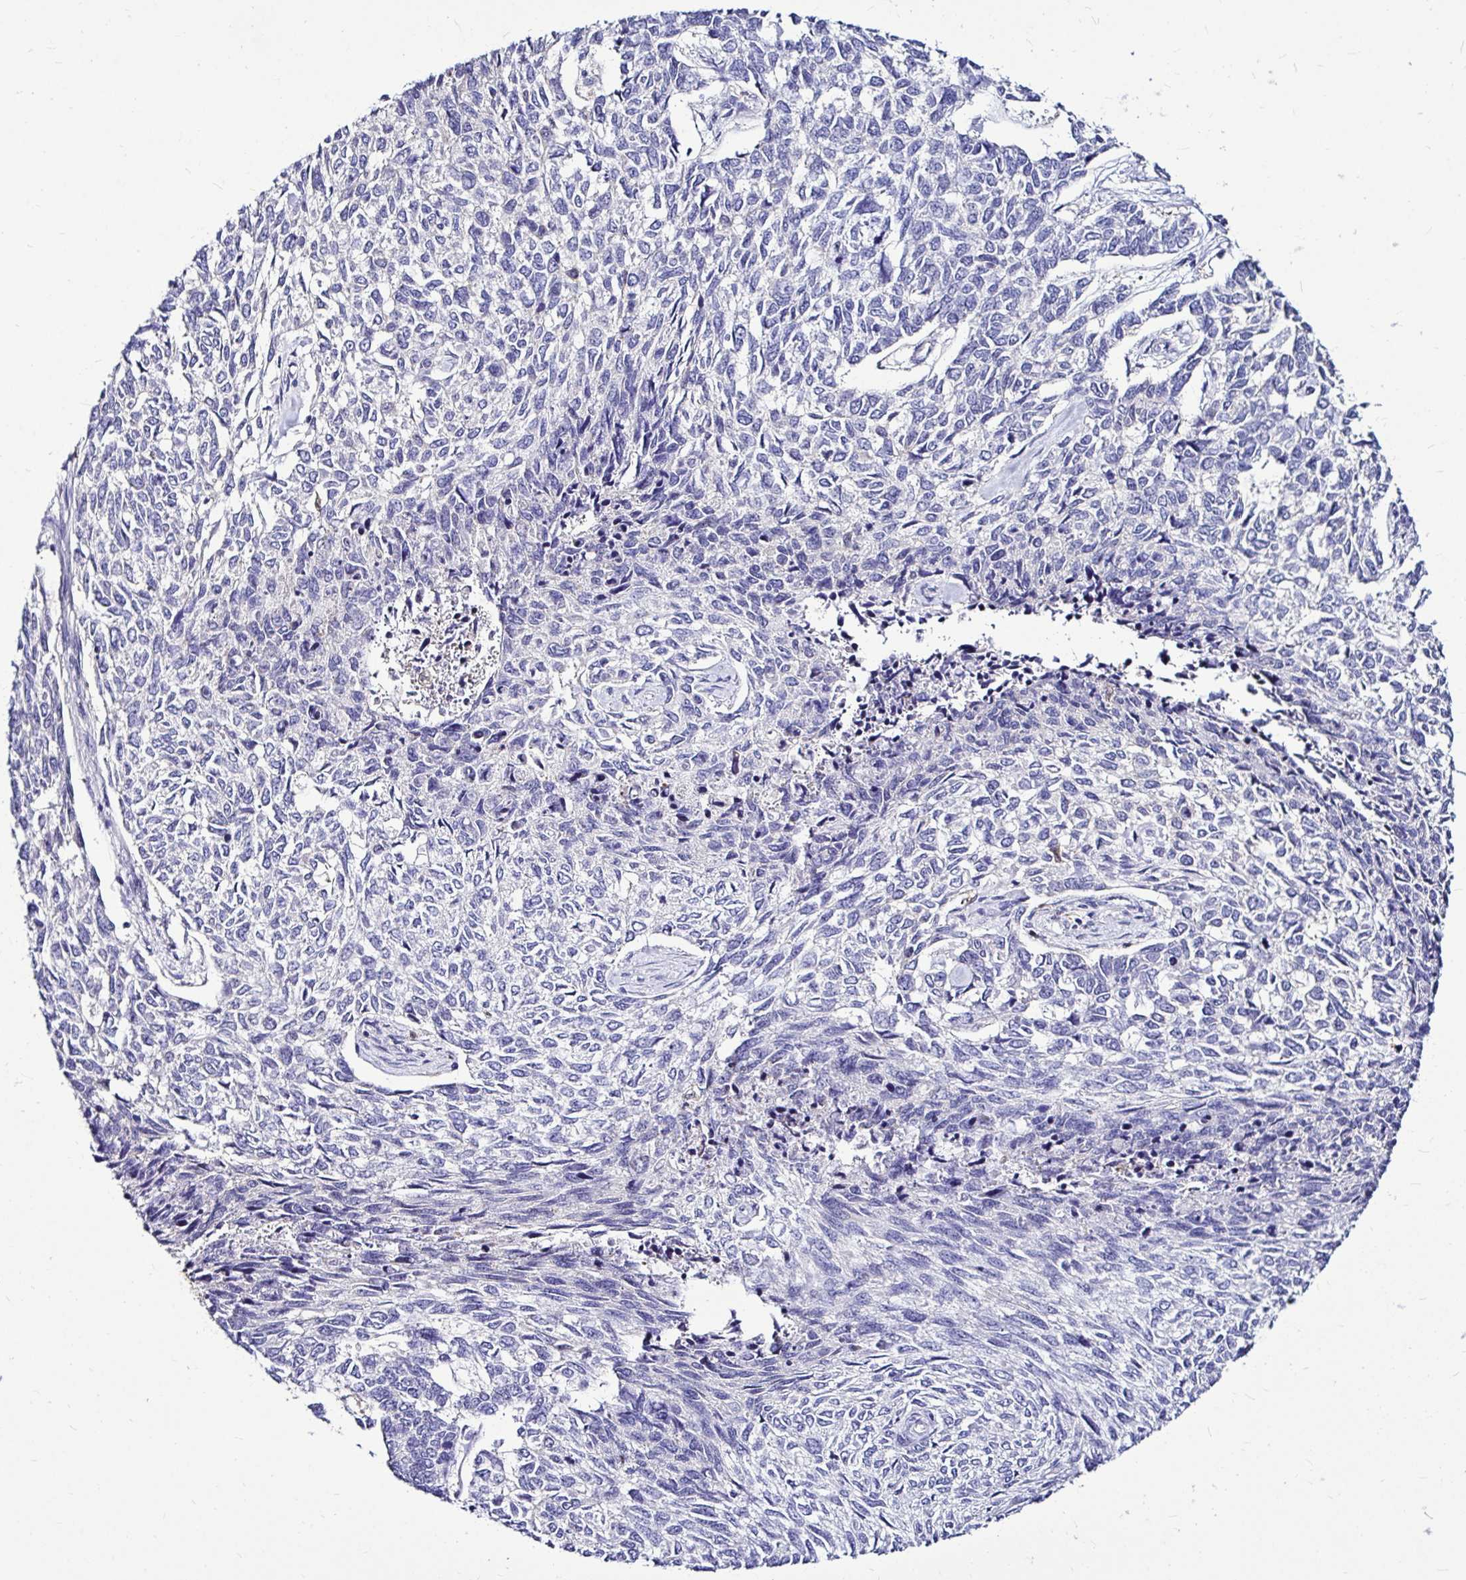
{"staining": {"intensity": "negative", "quantity": "none", "location": "none"}, "tissue": "skin cancer", "cell_type": "Tumor cells", "image_type": "cancer", "snomed": [{"axis": "morphology", "description": "Basal cell carcinoma"}, {"axis": "topography", "description": "Skin"}], "caption": "Human skin cancer stained for a protein using IHC displays no positivity in tumor cells.", "gene": "IDH1", "patient": {"sex": "female", "age": 65}}